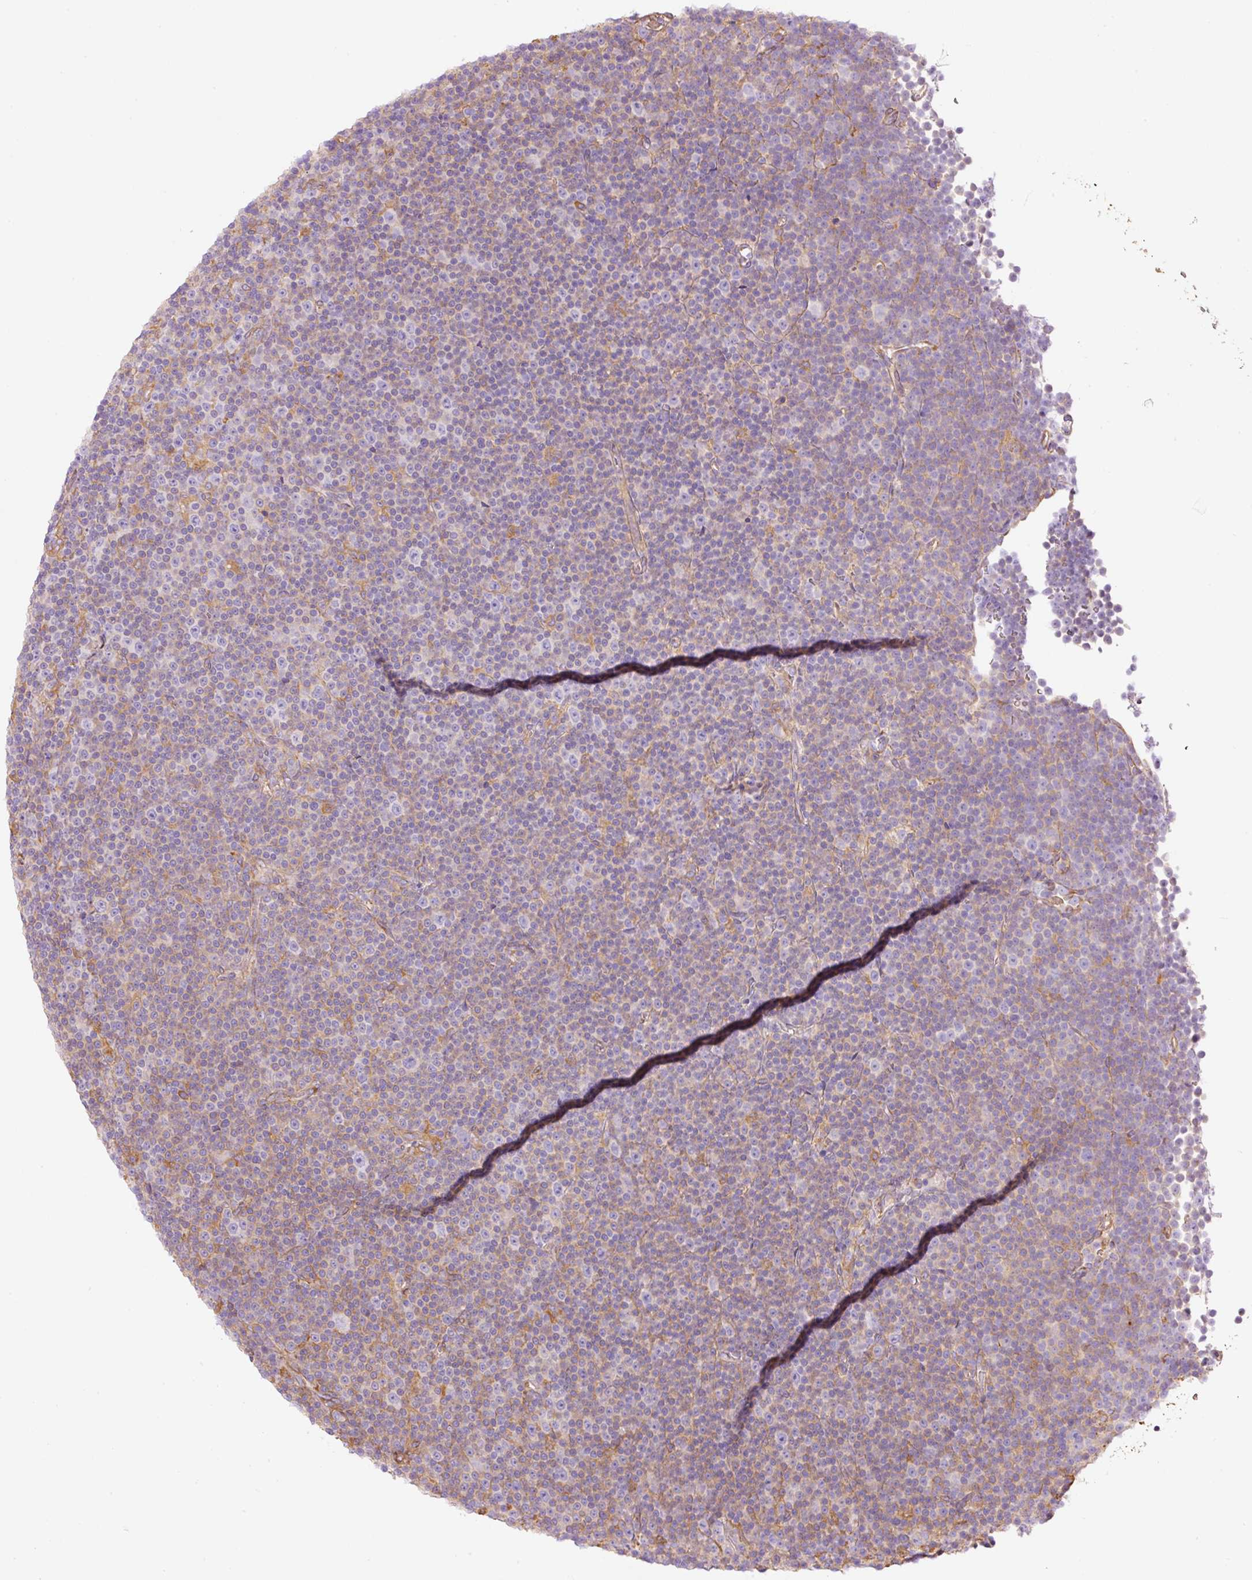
{"staining": {"intensity": "negative", "quantity": "none", "location": "none"}, "tissue": "lymphoma", "cell_type": "Tumor cells", "image_type": "cancer", "snomed": [{"axis": "morphology", "description": "Malignant lymphoma, non-Hodgkin's type, Low grade"}, {"axis": "topography", "description": "Lymph node"}], "caption": "Human low-grade malignant lymphoma, non-Hodgkin's type stained for a protein using immunohistochemistry (IHC) displays no positivity in tumor cells.", "gene": "IL10RB", "patient": {"sex": "female", "age": 67}}